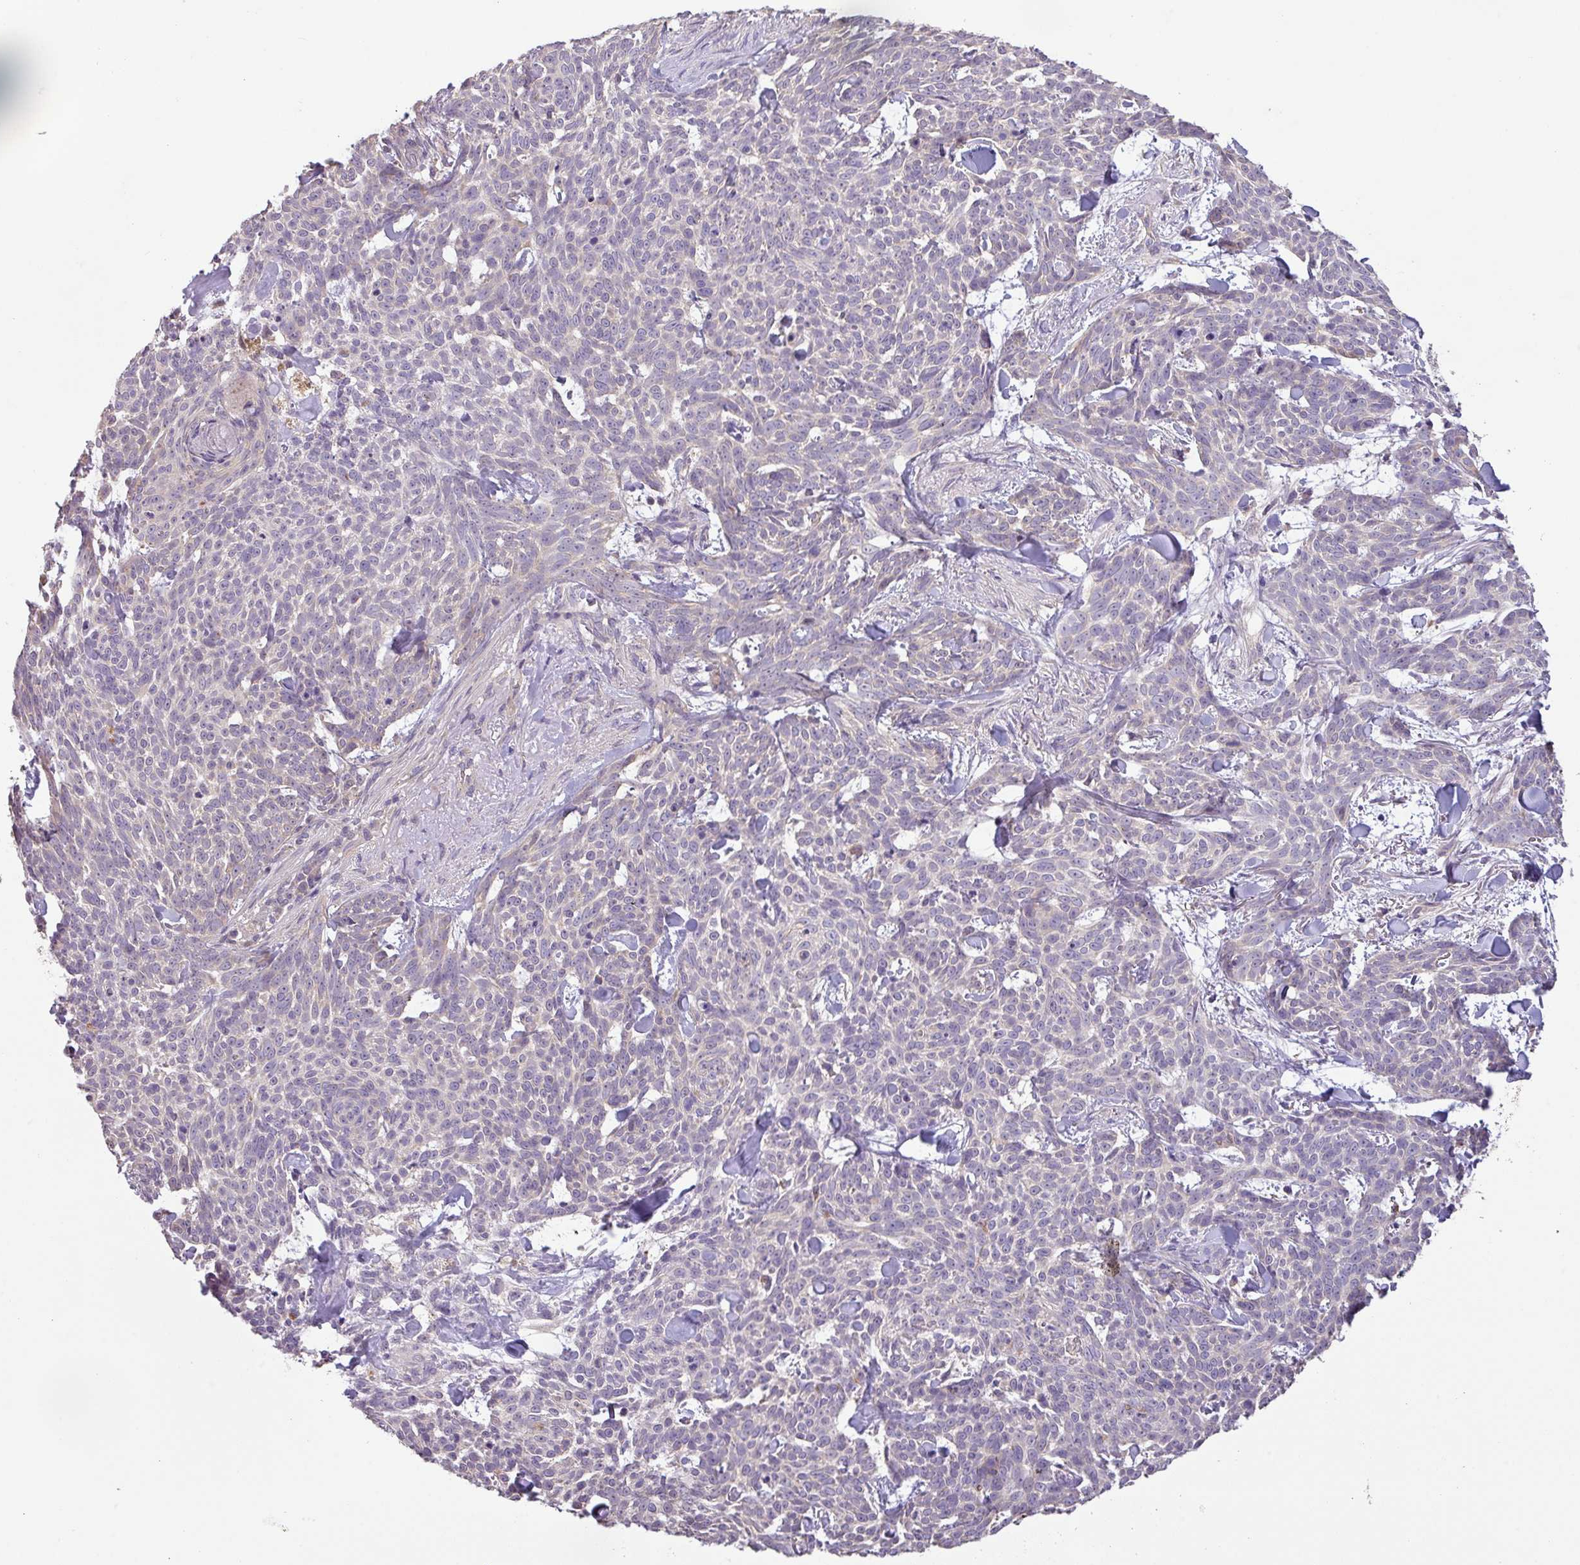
{"staining": {"intensity": "negative", "quantity": "none", "location": "none"}, "tissue": "skin cancer", "cell_type": "Tumor cells", "image_type": "cancer", "snomed": [{"axis": "morphology", "description": "Basal cell carcinoma"}, {"axis": "topography", "description": "Skin"}], "caption": "Immunohistochemistry (IHC) of human basal cell carcinoma (skin) shows no expression in tumor cells.", "gene": "GALNT12", "patient": {"sex": "female", "age": 93}}